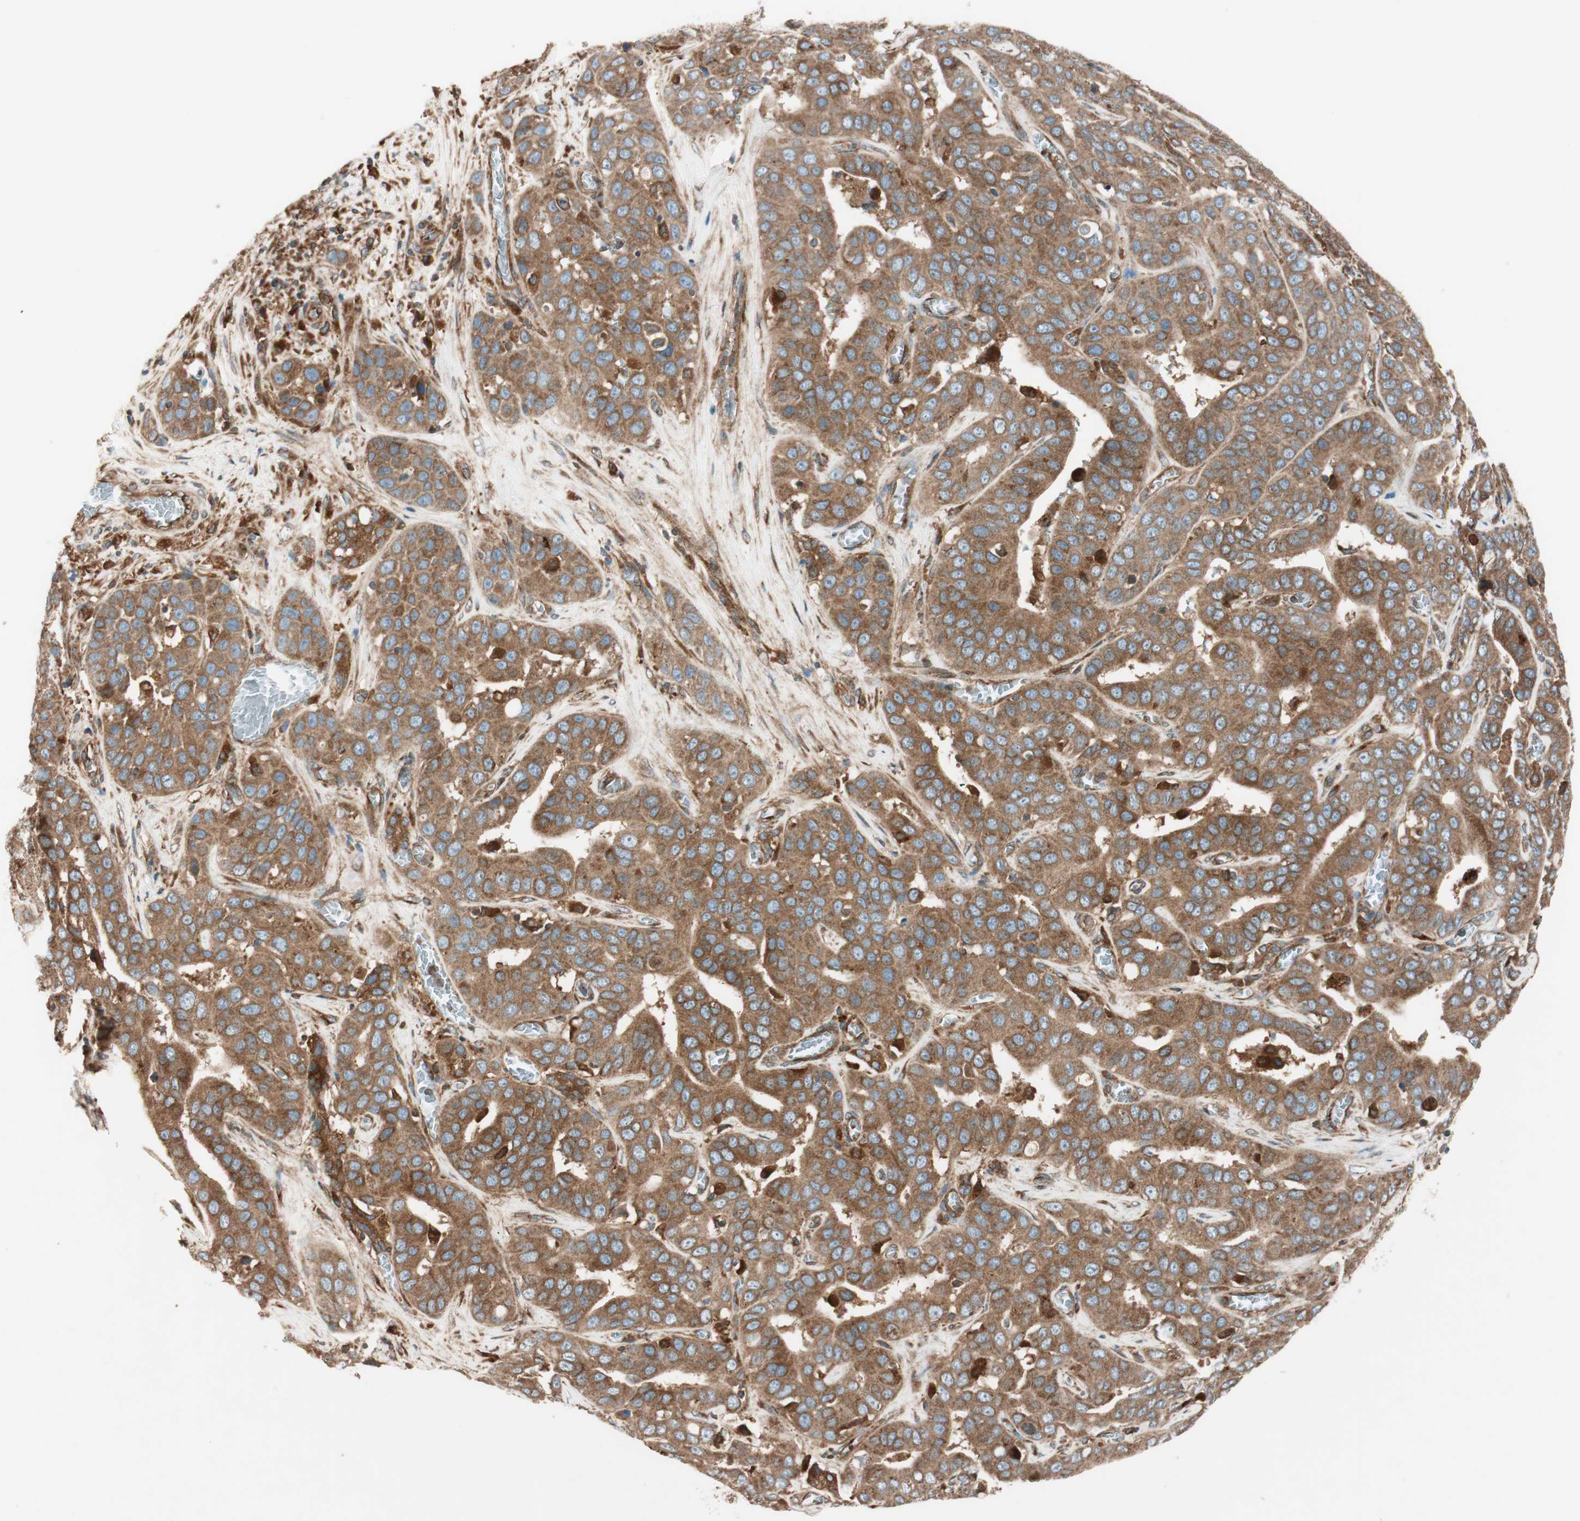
{"staining": {"intensity": "moderate", "quantity": ">75%", "location": "cytoplasmic/membranous"}, "tissue": "liver cancer", "cell_type": "Tumor cells", "image_type": "cancer", "snomed": [{"axis": "morphology", "description": "Cholangiocarcinoma"}, {"axis": "topography", "description": "Liver"}], "caption": "IHC photomicrograph of liver cancer stained for a protein (brown), which demonstrates medium levels of moderate cytoplasmic/membranous staining in about >75% of tumor cells.", "gene": "RAB5A", "patient": {"sex": "female", "age": 52}}